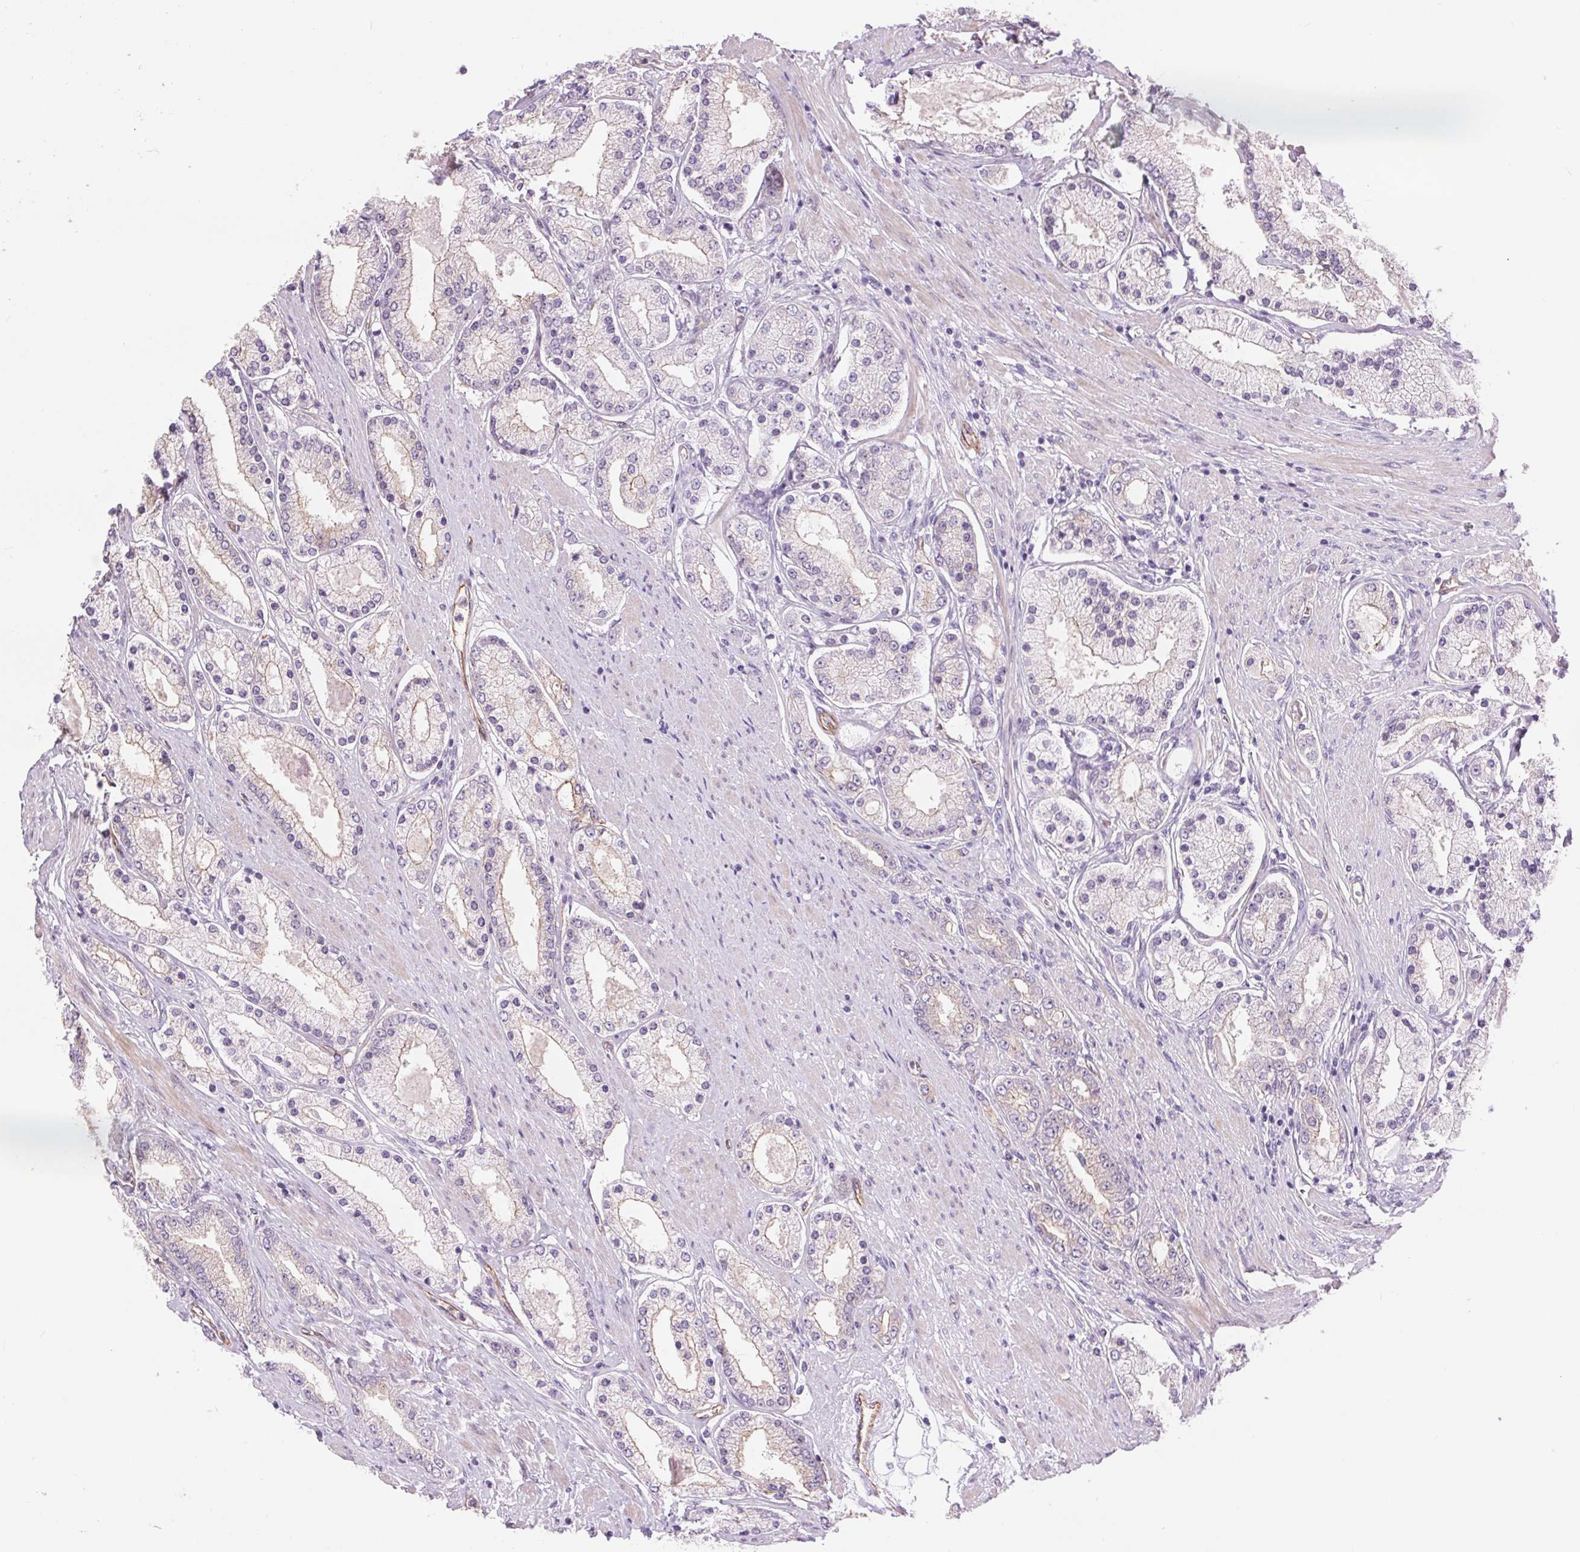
{"staining": {"intensity": "weak", "quantity": "<25%", "location": "cytoplasmic/membranous"}, "tissue": "prostate cancer", "cell_type": "Tumor cells", "image_type": "cancer", "snomed": [{"axis": "morphology", "description": "Adenocarcinoma, High grade"}, {"axis": "topography", "description": "Prostate"}], "caption": "Immunohistochemistry (IHC) micrograph of neoplastic tissue: human adenocarcinoma (high-grade) (prostate) stained with DAB displays no significant protein positivity in tumor cells.", "gene": "DIXDC1", "patient": {"sex": "male", "age": 67}}